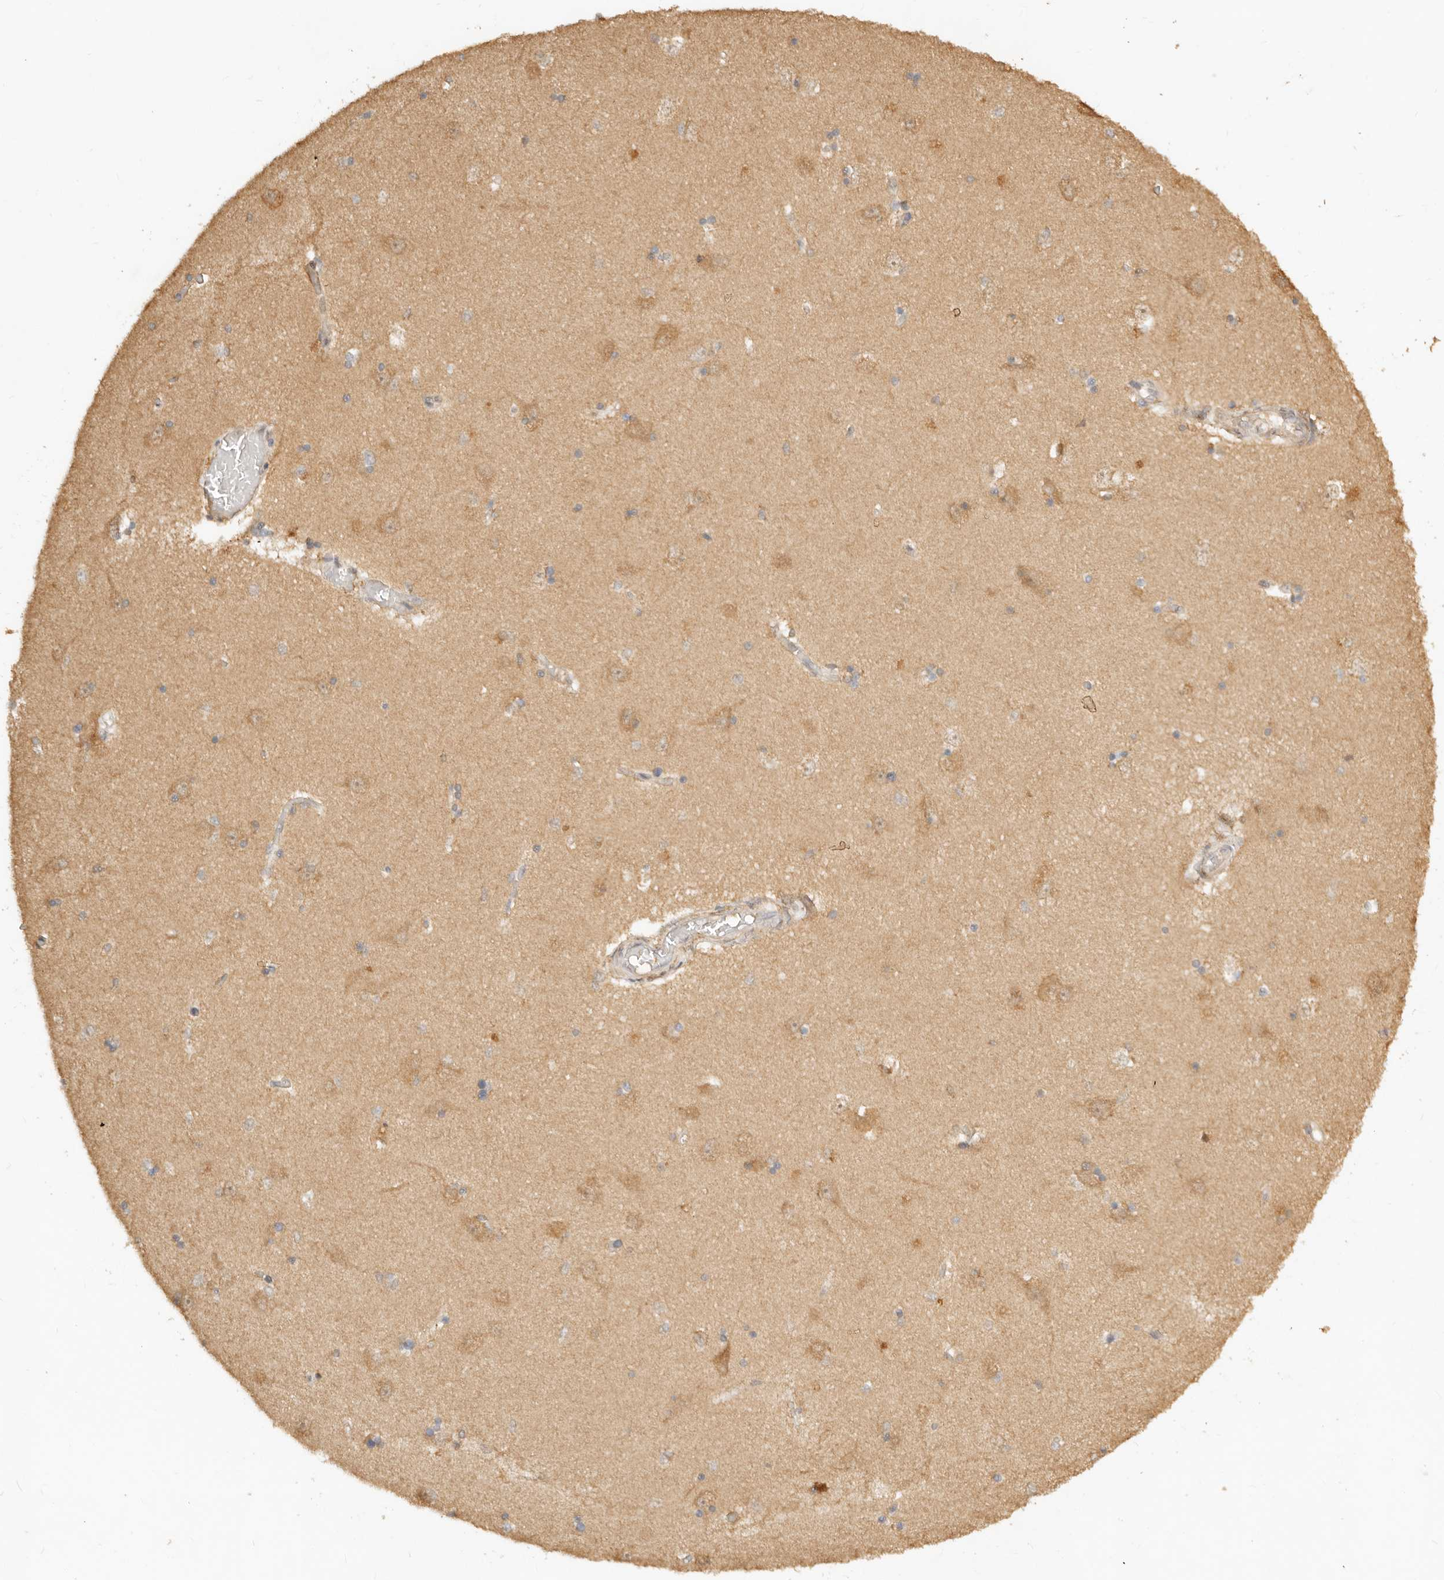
{"staining": {"intensity": "weak", "quantity": "25%-75%", "location": "cytoplasmic/membranous"}, "tissue": "hippocampus", "cell_type": "Glial cells", "image_type": "normal", "snomed": [{"axis": "morphology", "description": "Normal tissue, NOS"}, {"axis": "topography", "description": "Hippocampus"}], "caption": "Weak cytoplasmic/membranous positivity is identified in approximately 25%-75% of glial cells in unremarkable hippocampus.", "gene": "KIF2B", "patient": {"sex": "male", "age": 45}}